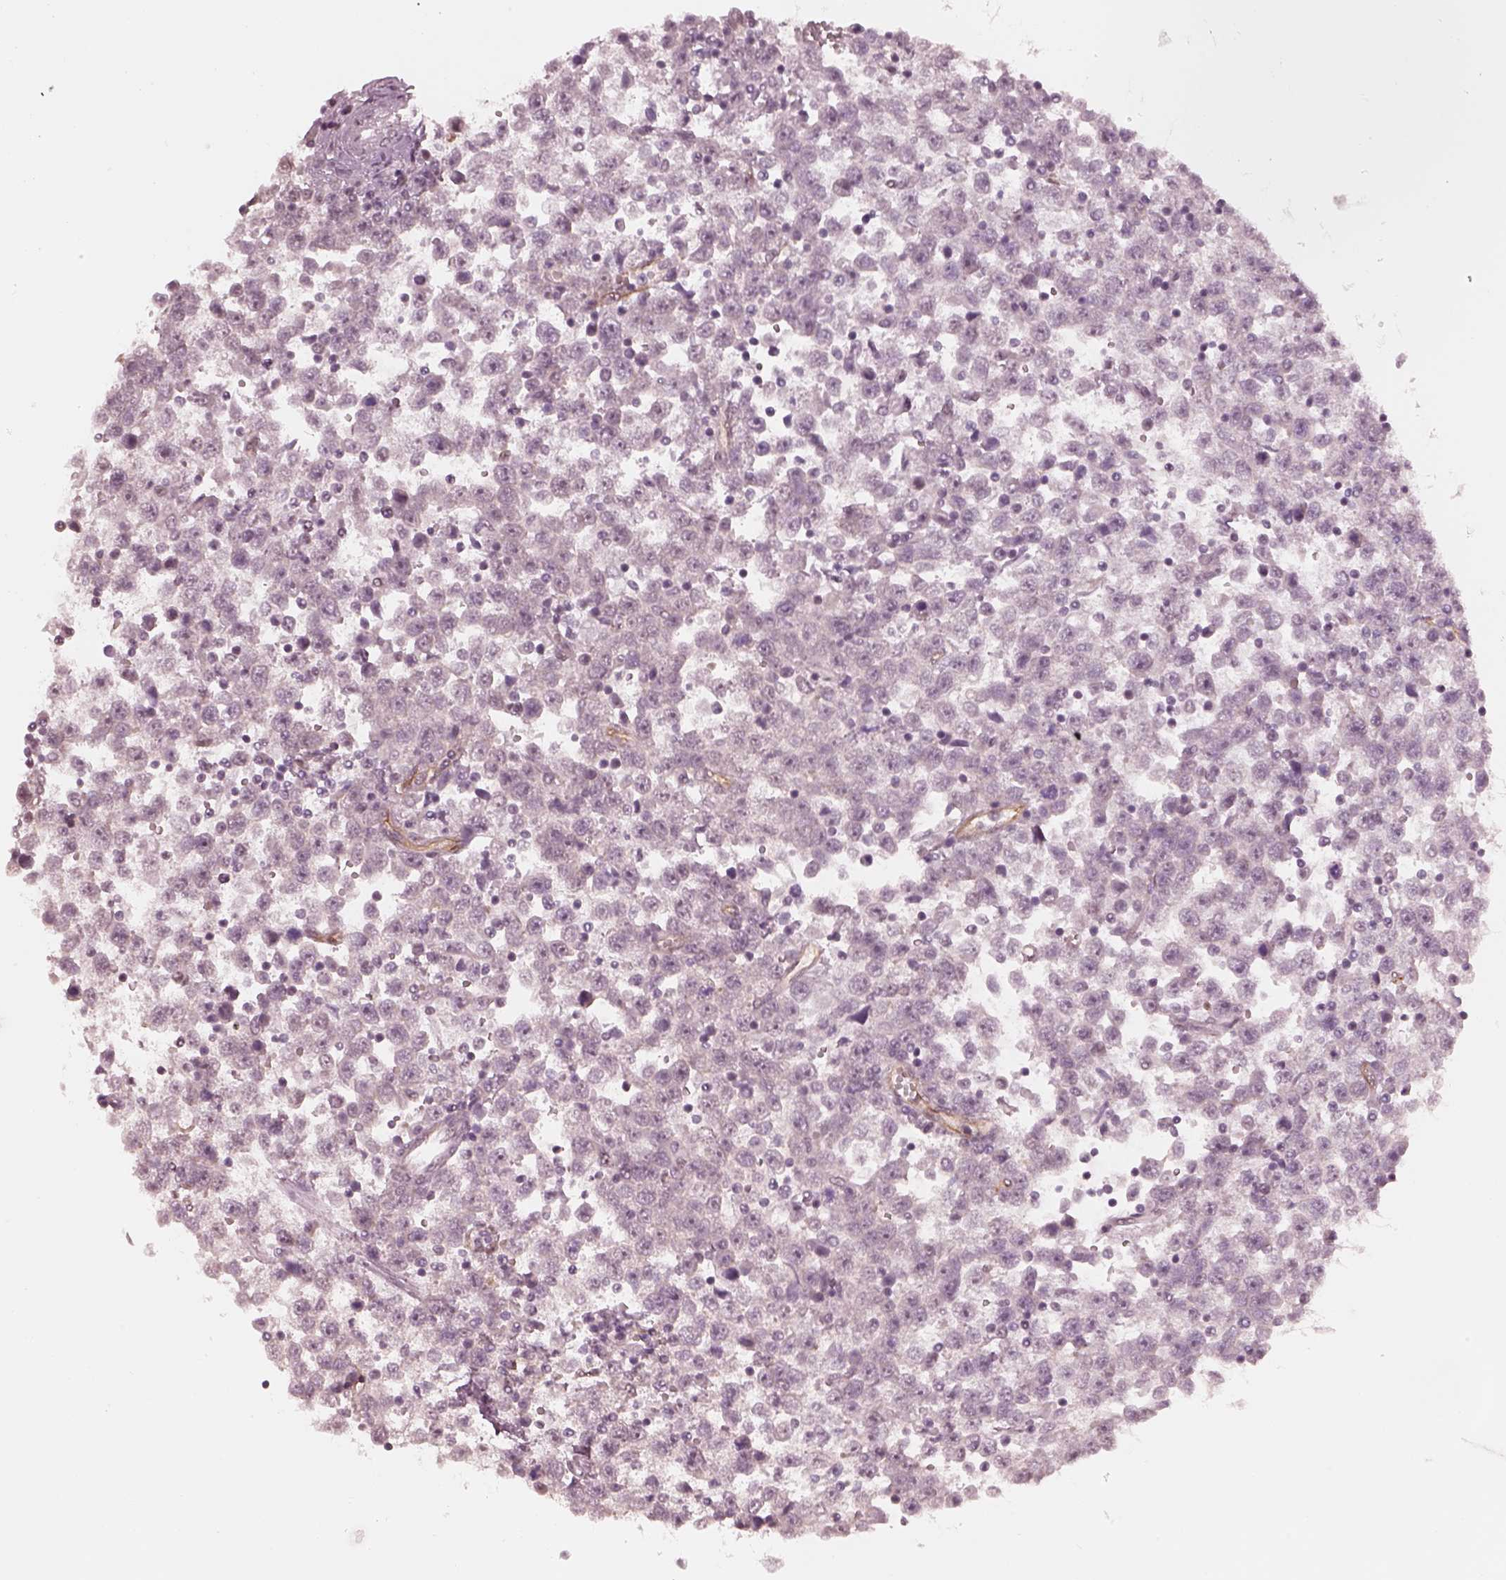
{"staining": {"intensity": "negative", "quantity": "none", "location": "none"}, "tissue": "testis cancer", "cell_type": "Tumor cells", "image_type": "cancer", "snomed": [{"axis": "morphology", "description": "Seminoma, NOS"}, {"axis": "topography", "description": "Testis"}], "caption": "IHC image of neoplastic tissue: seminoma (testis) stained with DAB exhibits no significant protein positivity in tumor cells. (DAB immunohistochemistry (IHC) visualized using brightfield microscopy, high magnification).", "gene": "RPGRIP1", "patient": {"sex": "male", "age": 34}}